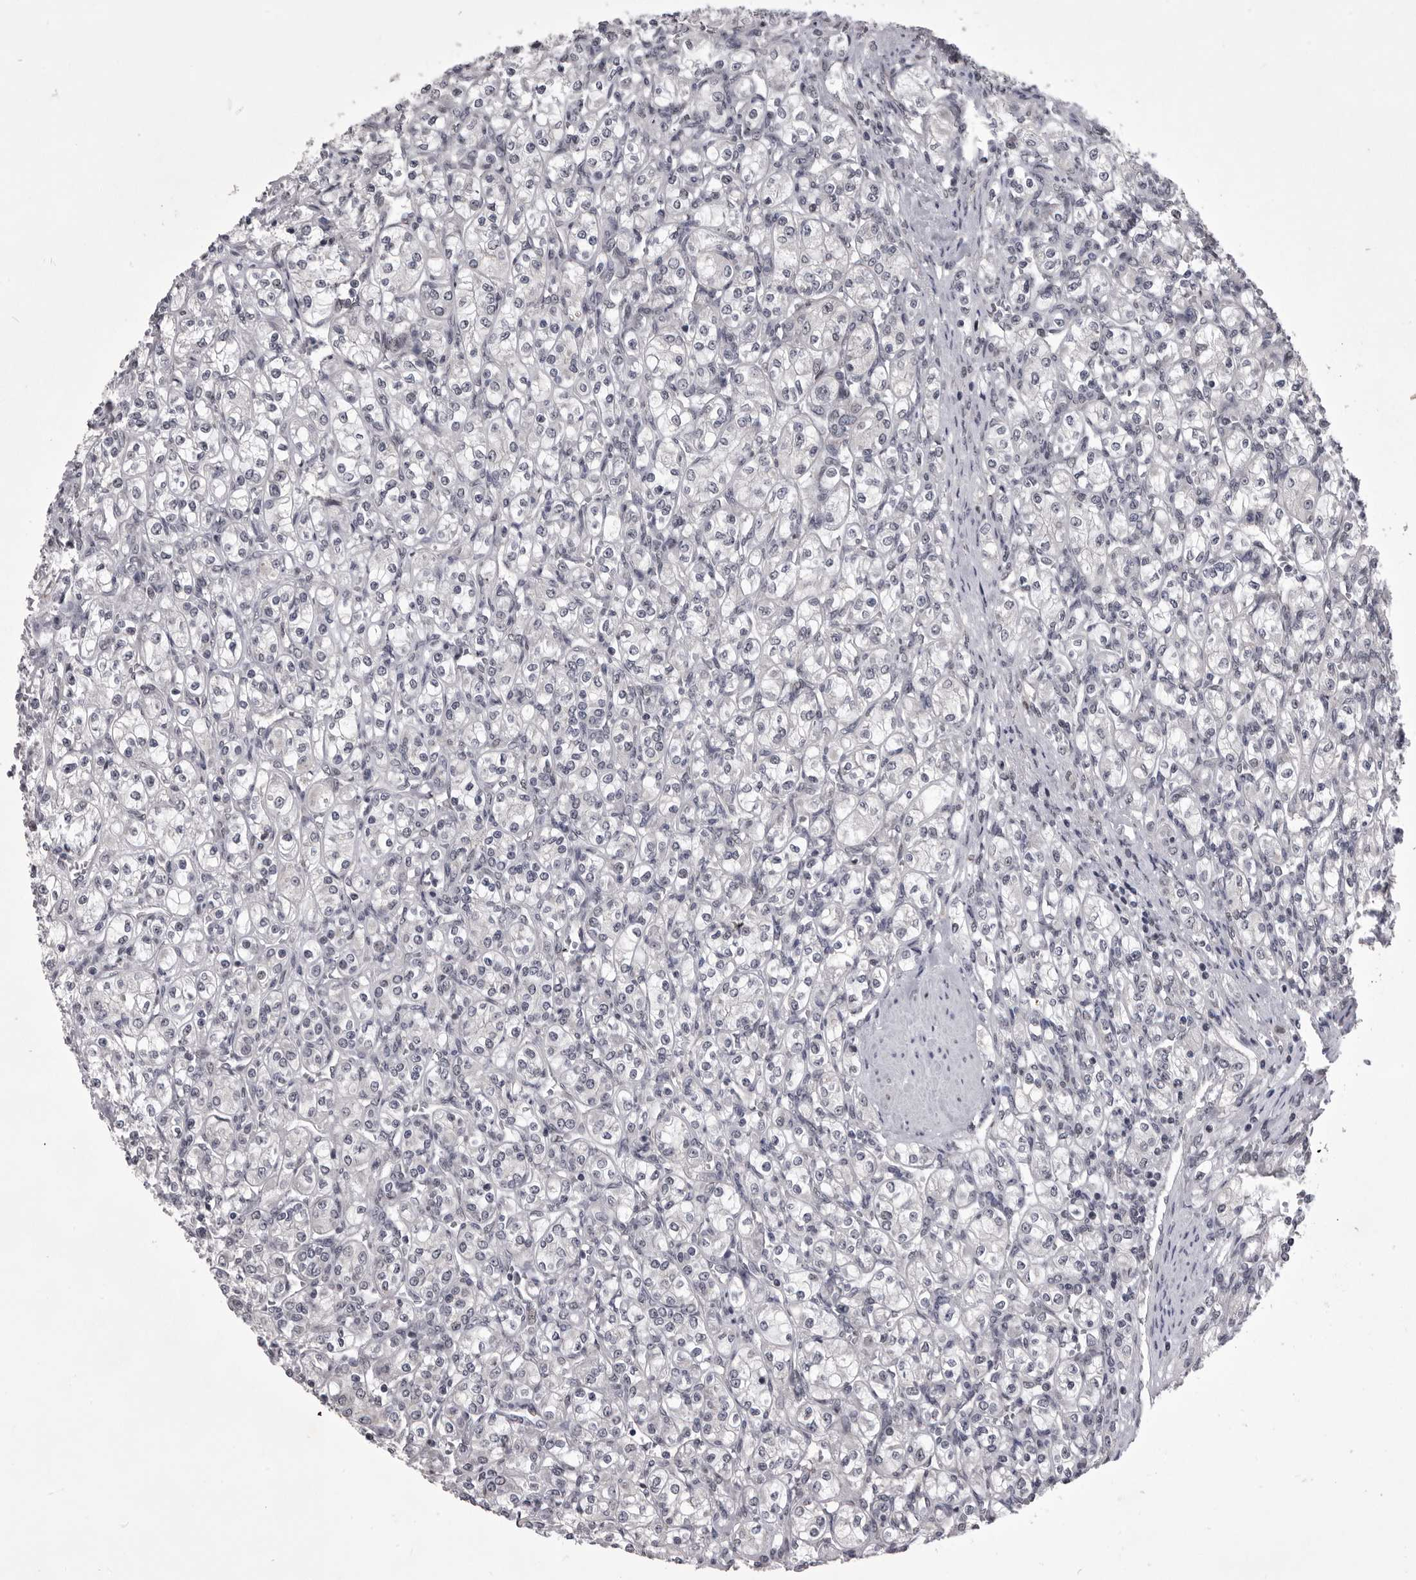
{"staining": {"intensity": "negative", "quantity": "none", "location": "none"}, "tissue": "renal cancer", "cell_type": "Tumor cells", "image_type": "cancer", "snomed": [{"axis": "morphology", "description": "Adenocarcinoma, NOS"}, {"axis": "topography", "description": "Kidney"}], "caption": "Immunohistochemistry (IHC) image of human renal cancer (adenocarcinoma) stained for a protein (brown), which shows no positivity in tumor cells.", "gene": "PRPF3", "patient": {"sex": "male", "age": 77}}